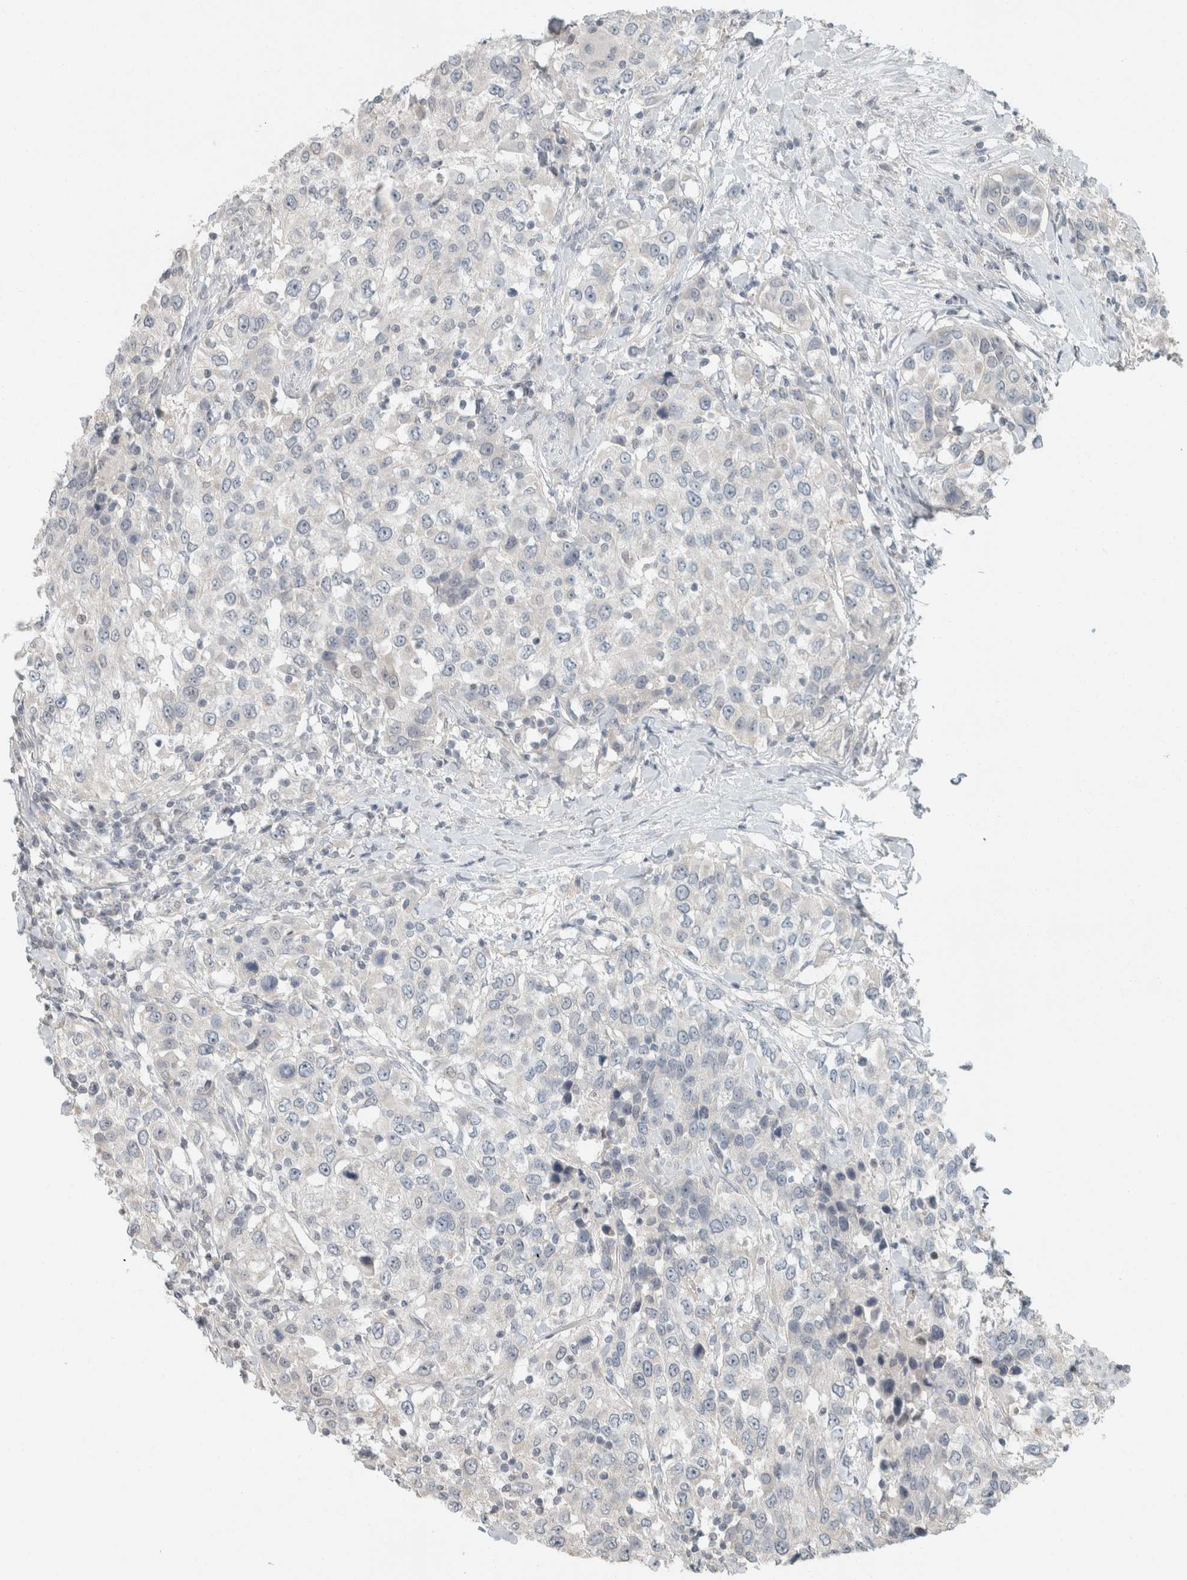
{"staining": {"intensity": "negative", "quantity": "none", "location": "none"}, "tissue": "urothelial cancer", "cell_type": "Tumor cells", "image_type": "cancer", "snomed": [{"axis": "morphology", "description": "Urothelial carcinoma, High grade"}, {"axis": "topography", "description": "Urinary bladder"}], "caption": "A micrograph of high-grade urothelial carcinoma stained for a protein displays no brown staining in tumor cells. (Immunohistochemistry, brightfield microscopy, high magnification).", "gene": "TRIT1", "patient": {"sex": "female", "age": 80}}